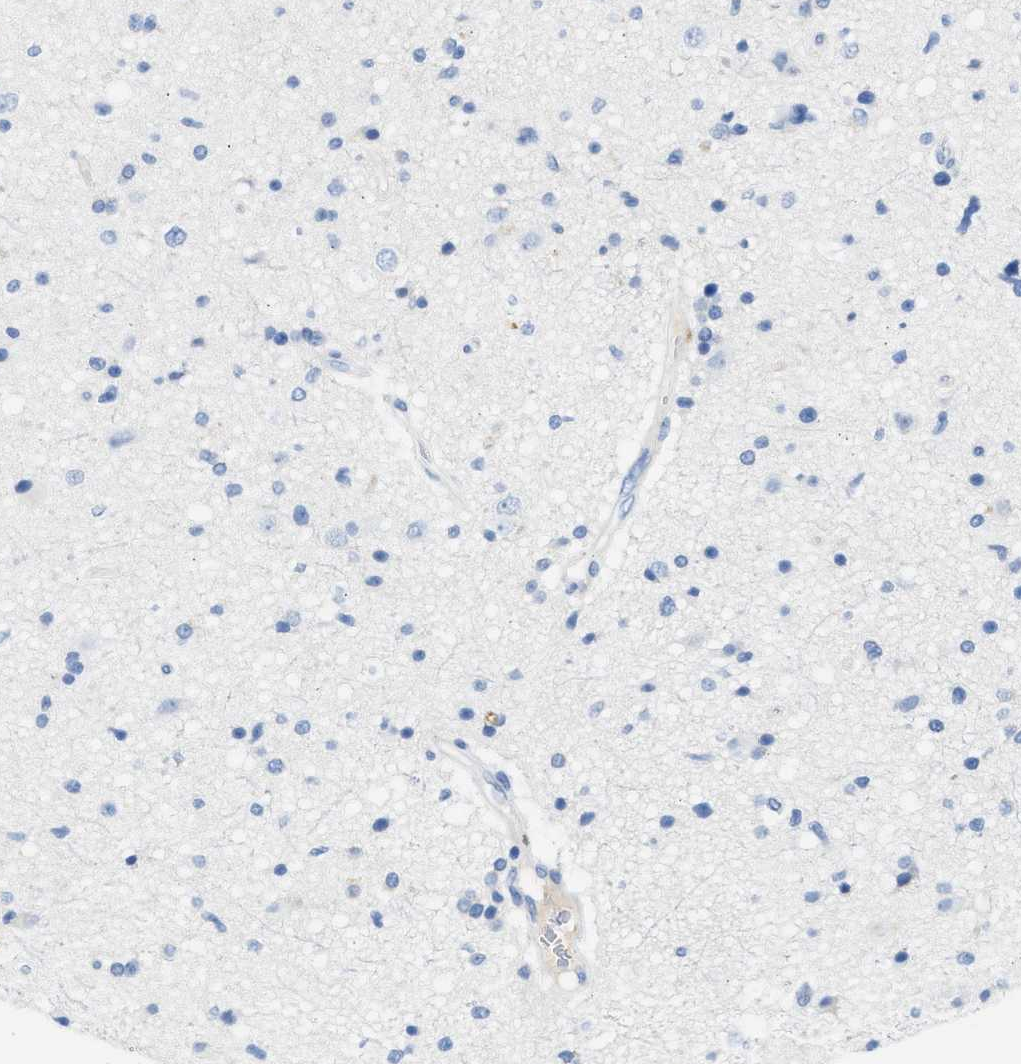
{"staining": {"intensity": "negative", "quantity": "none", "location": "none"}, "tissue": "glioma", "cell_type": "Tumor cells", "image_type": "cancer", "snomed": [{"axis": "morphology", "description": "Glioma, malignant, High grade"}, {"axis": "topography", "description": "Brain"}], "caption": "Immunohistochemistry (IHC) photomicrograph of malignant glioma (high-grade) stained for a protein (brown), which displays no expression in tumor cells.", "gene": "SPATA3", "patient": {"sex": "male", "age": 33}}